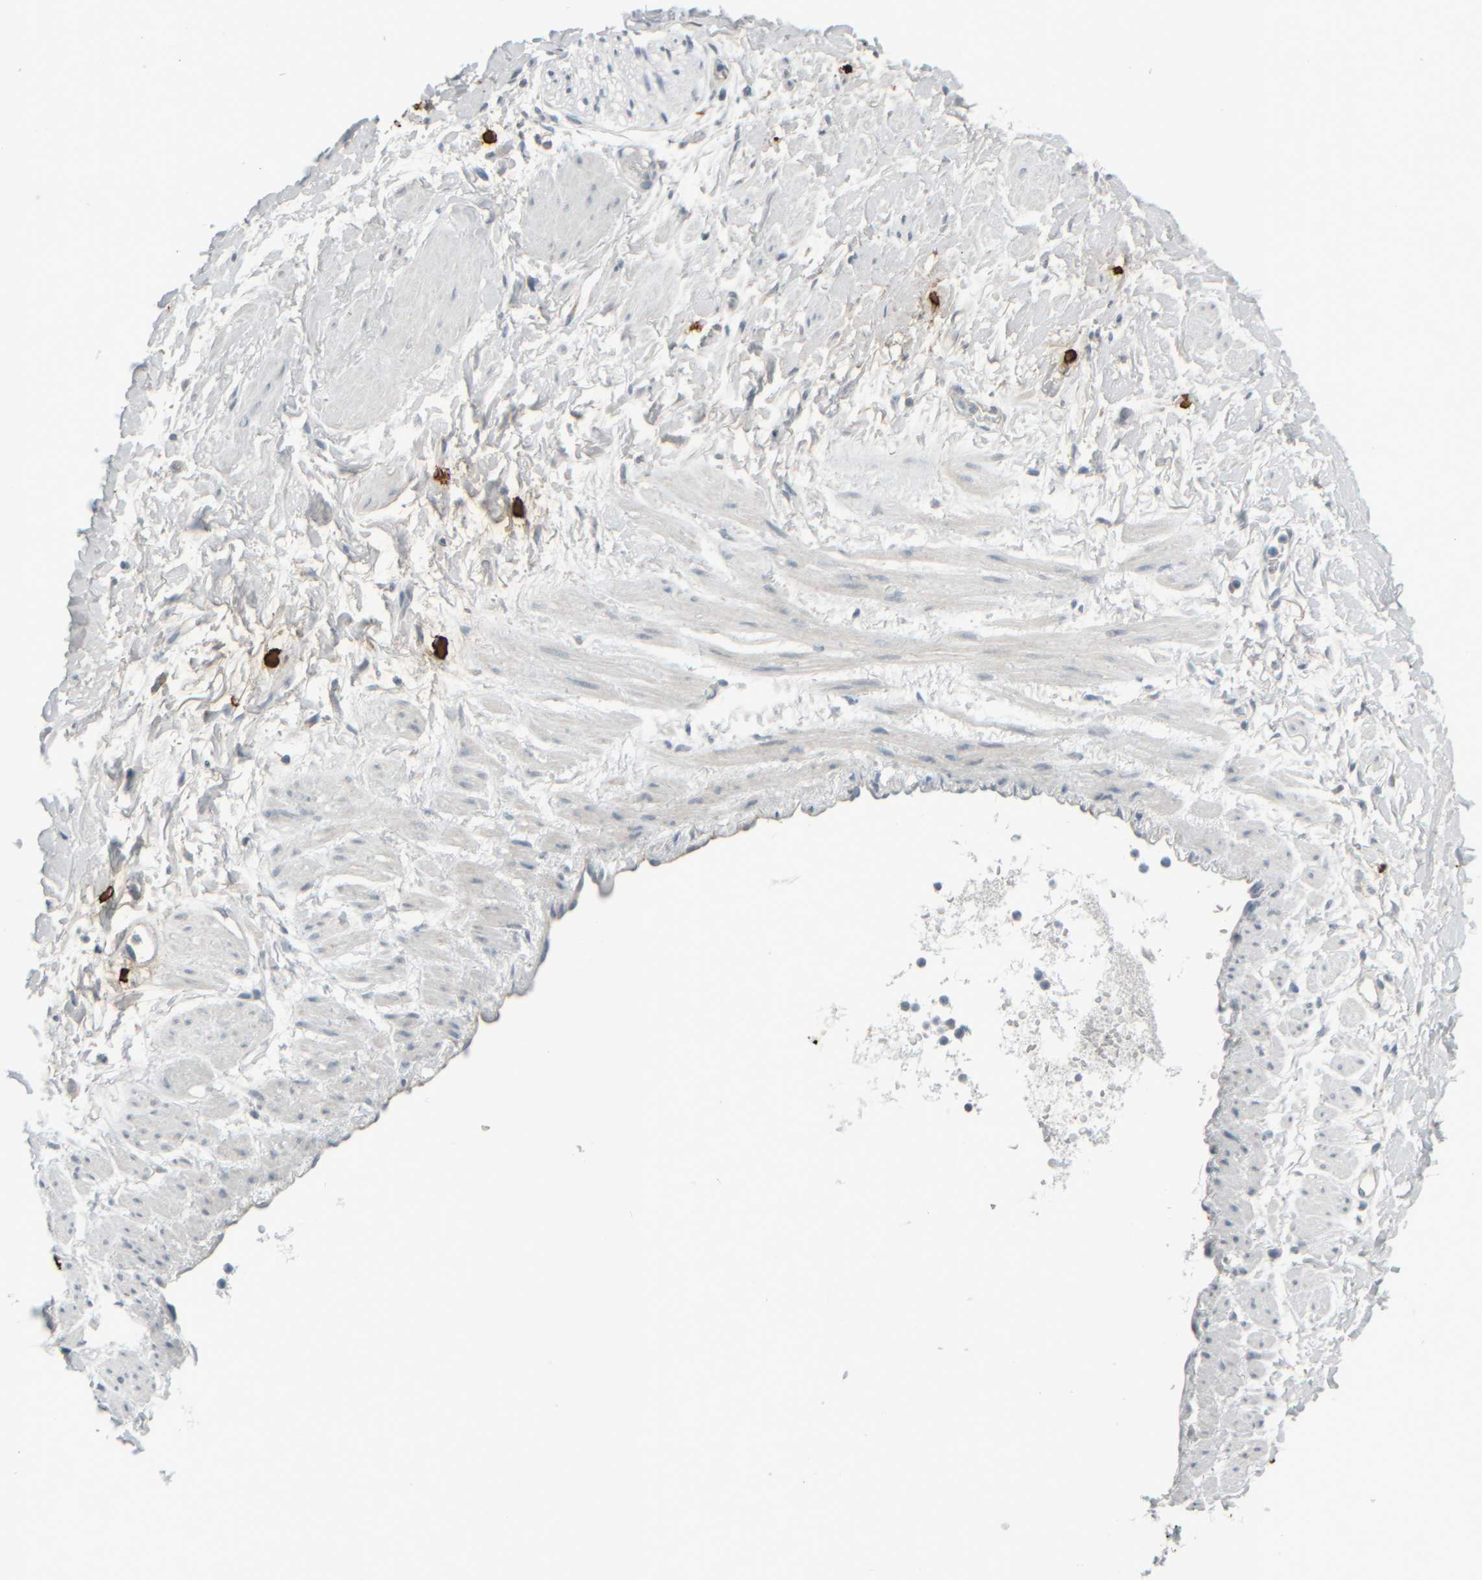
{"staining": {"intensity": "negative", "quantity": "none", "location": "none"}, "tissue": "soft tissue", "cell_type": "Fibroblasts", "image_type": "normal", "snomed": [{"axis": "morphology", "description": "Normal tissue, NOS"}, {"axis": "topography", "description": "Soft tissue"}], "caption": "The immunohistochemistry (IHC) photomicrograph has no significant positivity in fibroblasts of soft tissue. The staining was performed using DAB to visualize the protein expression in brown, while the nuclei were stained in blue with hematoxylin (Magnification: 20x).", "gene": "TPSAB1", "patient": {"sex": "male", "age": 72}}